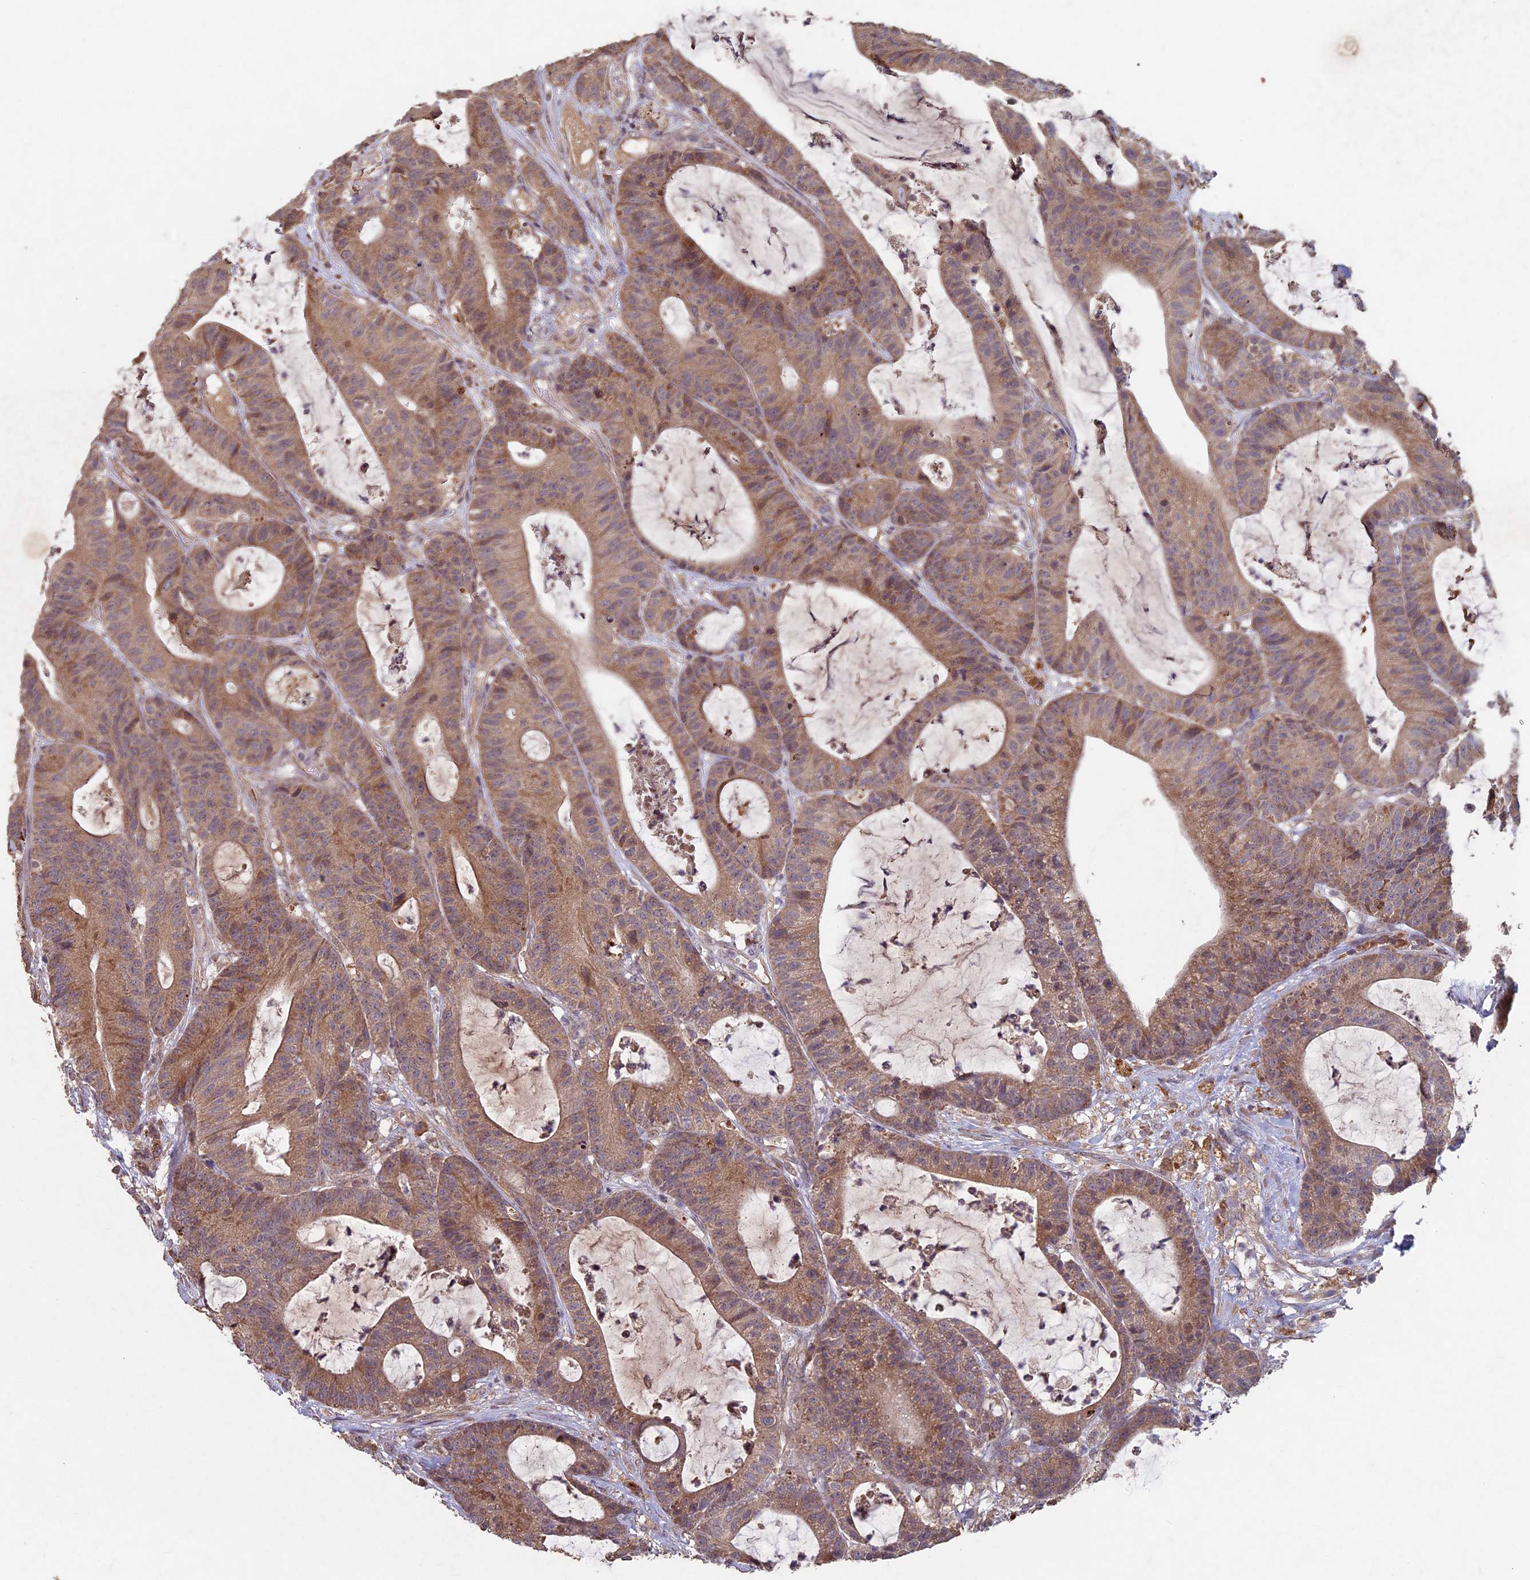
{"staining": {"intensity": "moderate", "quantity": ">75%", "location": "cytoplasmic/membranous"}, "tissue": "colorectal cancer", "cell_type": "Tumor cells", "image_type": "cancer", "snomed": [{"axis": "morphology", "description": "Adenocarcinoma, NOS"}, {"axis": "topography", "description": "Colon"}], "caption": "High-power microscopy captured an immunohistochemistry (IHC) photomicrograph of colorectal cancer (adenocarcinoma), revealing moderate cytoplasmic/membranous staining in about >75% of tumor cells.", "gene": "RCCD1", "patient": {"sex": "female", "age": 84}}